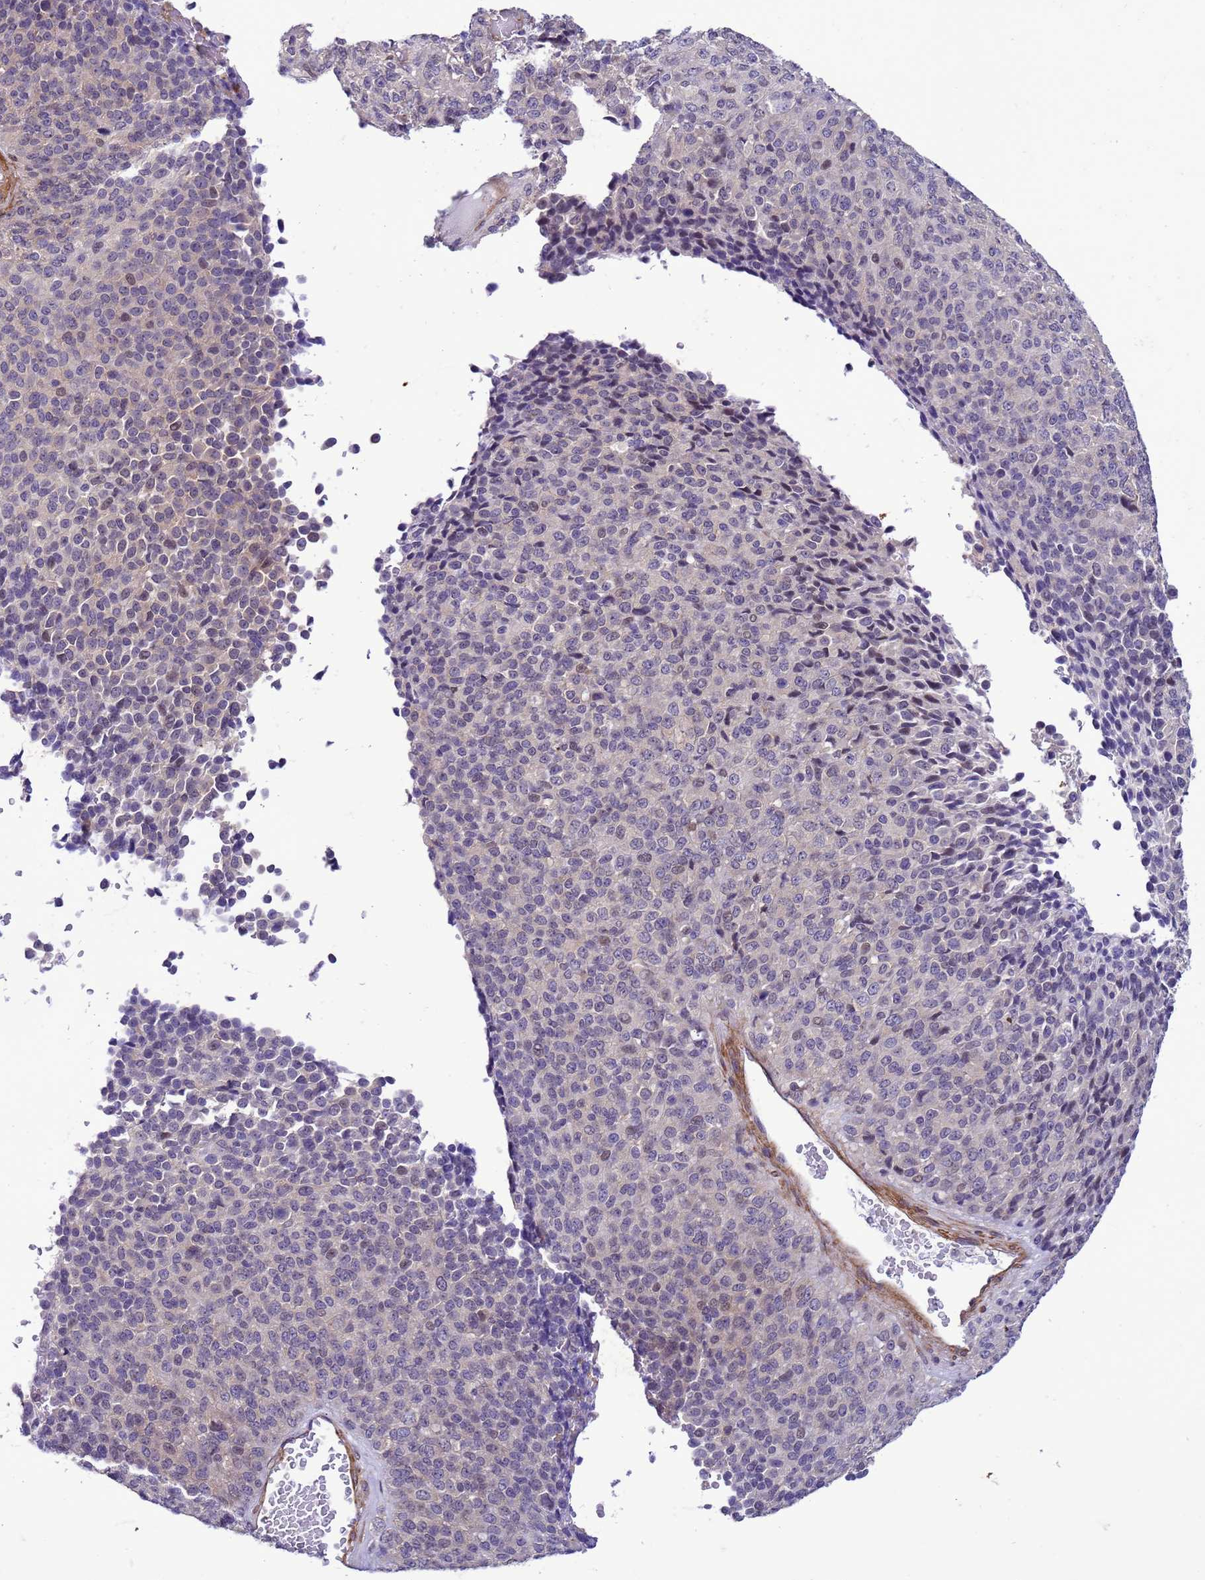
{"staining": {"intensity": "negative", "quantity": "none", "location": "none"}, "tissue": "melanoma", "cell_type": "Tumor cells", "image_type": "cancer", "snomed": [{"axis": "morphology", "description": "Malignant melanoma, Metastatic site"}, {"axis": "topography", "description": "Brain"}], "caption": "DAB immunohistochemical staining of malignant melanoma (metastatic site) reveals no significant positivity in tumor cells.", "gene": "GEN1", "patient": {"sex": "female", "age": 56}}